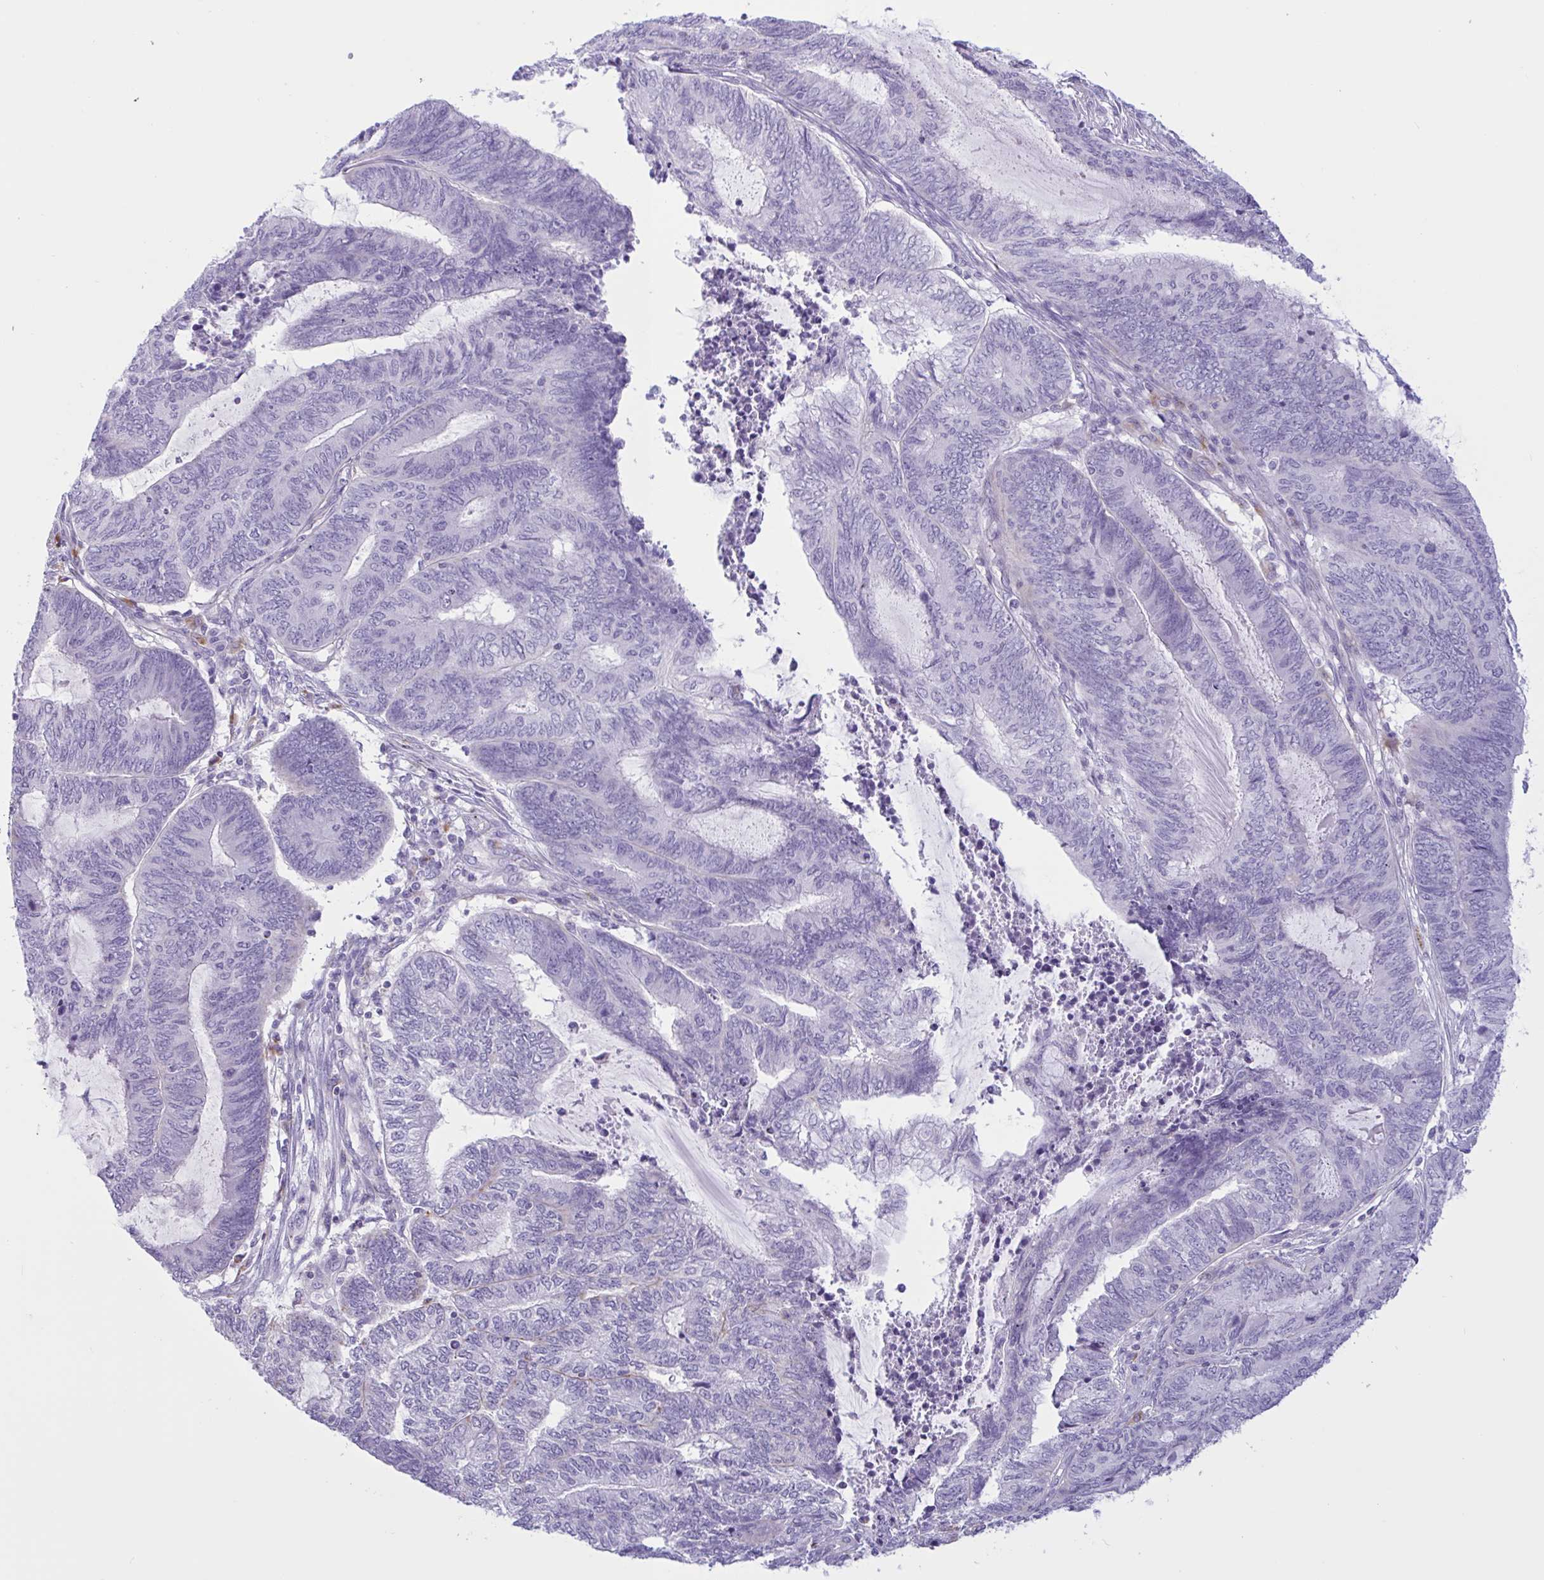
{"staining": {"intensity": "negative", "quantity": "none", "location": "none"}, "tissue": "endometrial cancer", "cell_type": "Tumor cells", "image_type": "cancer", "snomed": [{"axis": "morphology", "description": "Adenocarcinoma, NOS"}, {"axis": "topography", "description": "Uterus"}, {"axis": "topography", "description": "Endometrium"}], "caption": "The micrograph displays no staining of tumor cells in endometrial adenocarcinoma.", "gene": "XCL1", "patient": {"sex": "female", "age": 70}}